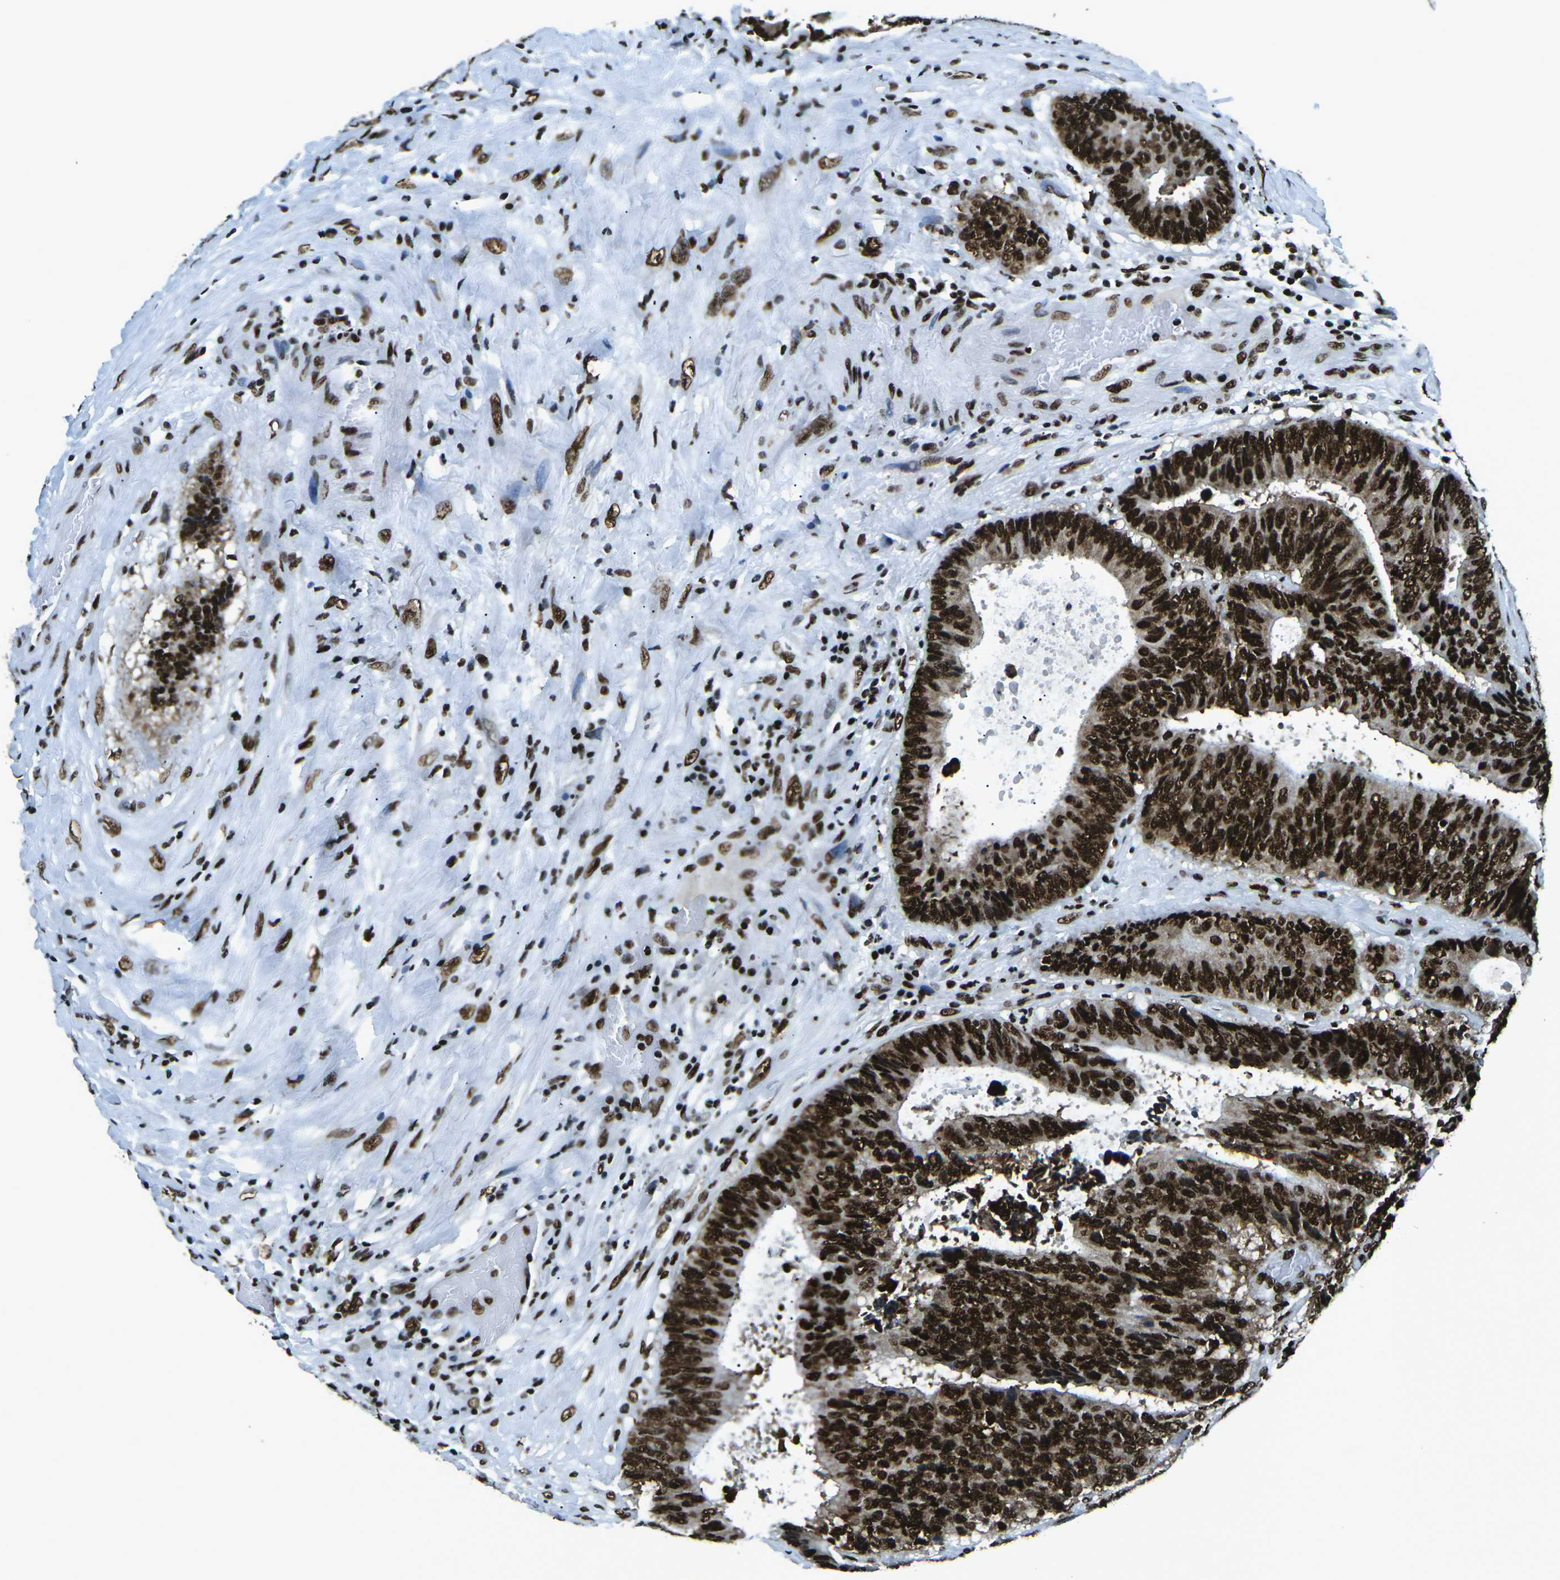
{"staining": {"intensity": "strong", "quantity": ">75%", "location": "nuclear"}, "tissue": "colorectal cancer", "cell_type": "Tumor cells", "image_type": "cancer", "snomed": [{"axis": "morphology", "description": "Adenocarcinoma, NOS"}, {"axis": "topography", "description": "Rectum"}], "caption": "A histopathology image showing strong nuclear staining in approximately >75% of tumor cells in colorectal cancer, as visualized by brown immunohistochemical staining.", "gene": "HNRNPL", "patient": {"sex": "male", "age": 72}}